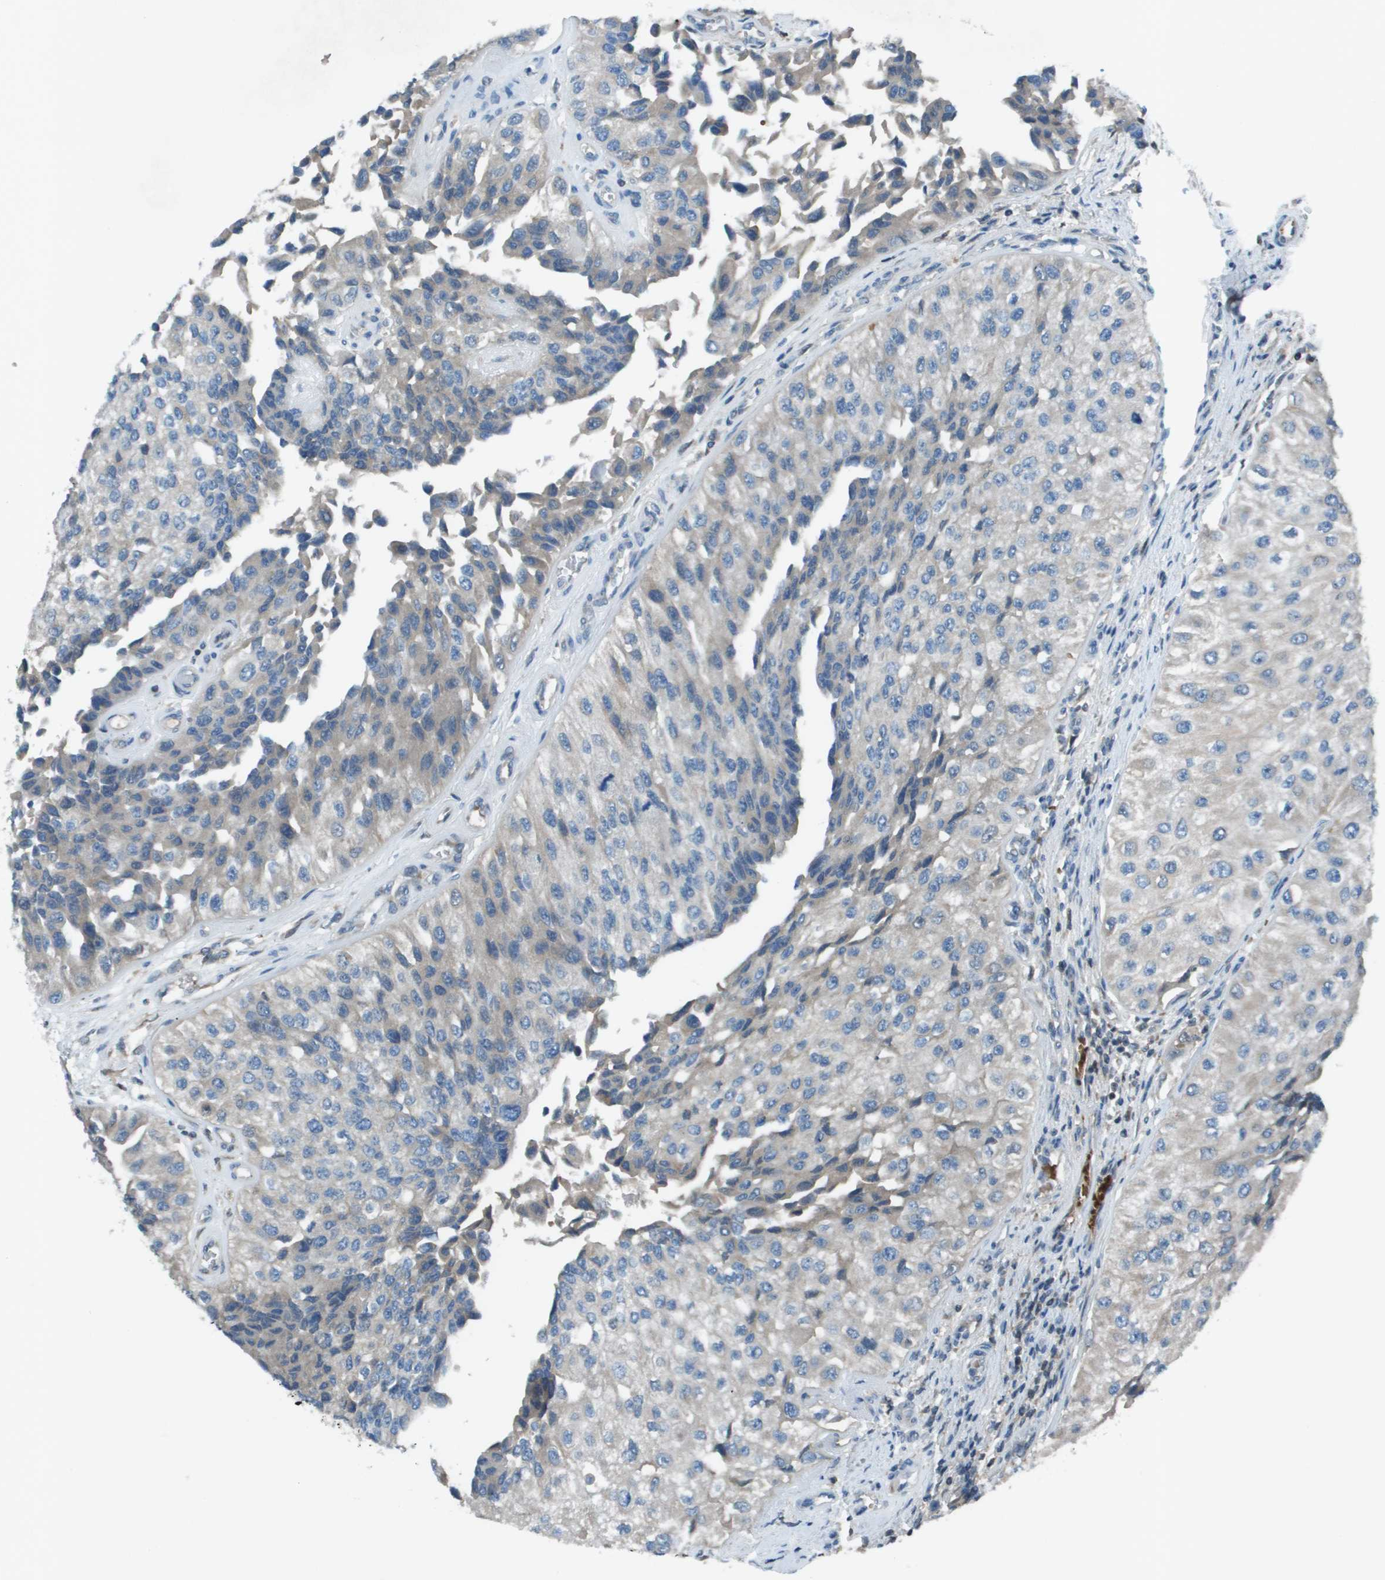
{"staining": {"intensity": "weak", "quantity": "<25%", "location": "cytoplasmic/membranous"}, "tissue": "urothelial cancer", "cell_type": "Tumor cells", "image_type": "cancer", "snomed": [{"axis": "morphology", "description": "Urothelial carcinoma, High grade"}, {"axis": "topography", "description": "Kidney"}, {"axis": "topography", "description": "Urinary bladder"}], "caption": "High power microscopy photomicrograph of an immunohistochemistry (IHC) photomicrograph of urothelial cancer, revealing no significant positivity in tumor cells.", "gene": "CAMK4", "patient": {"sex": "male", "age": 77}}